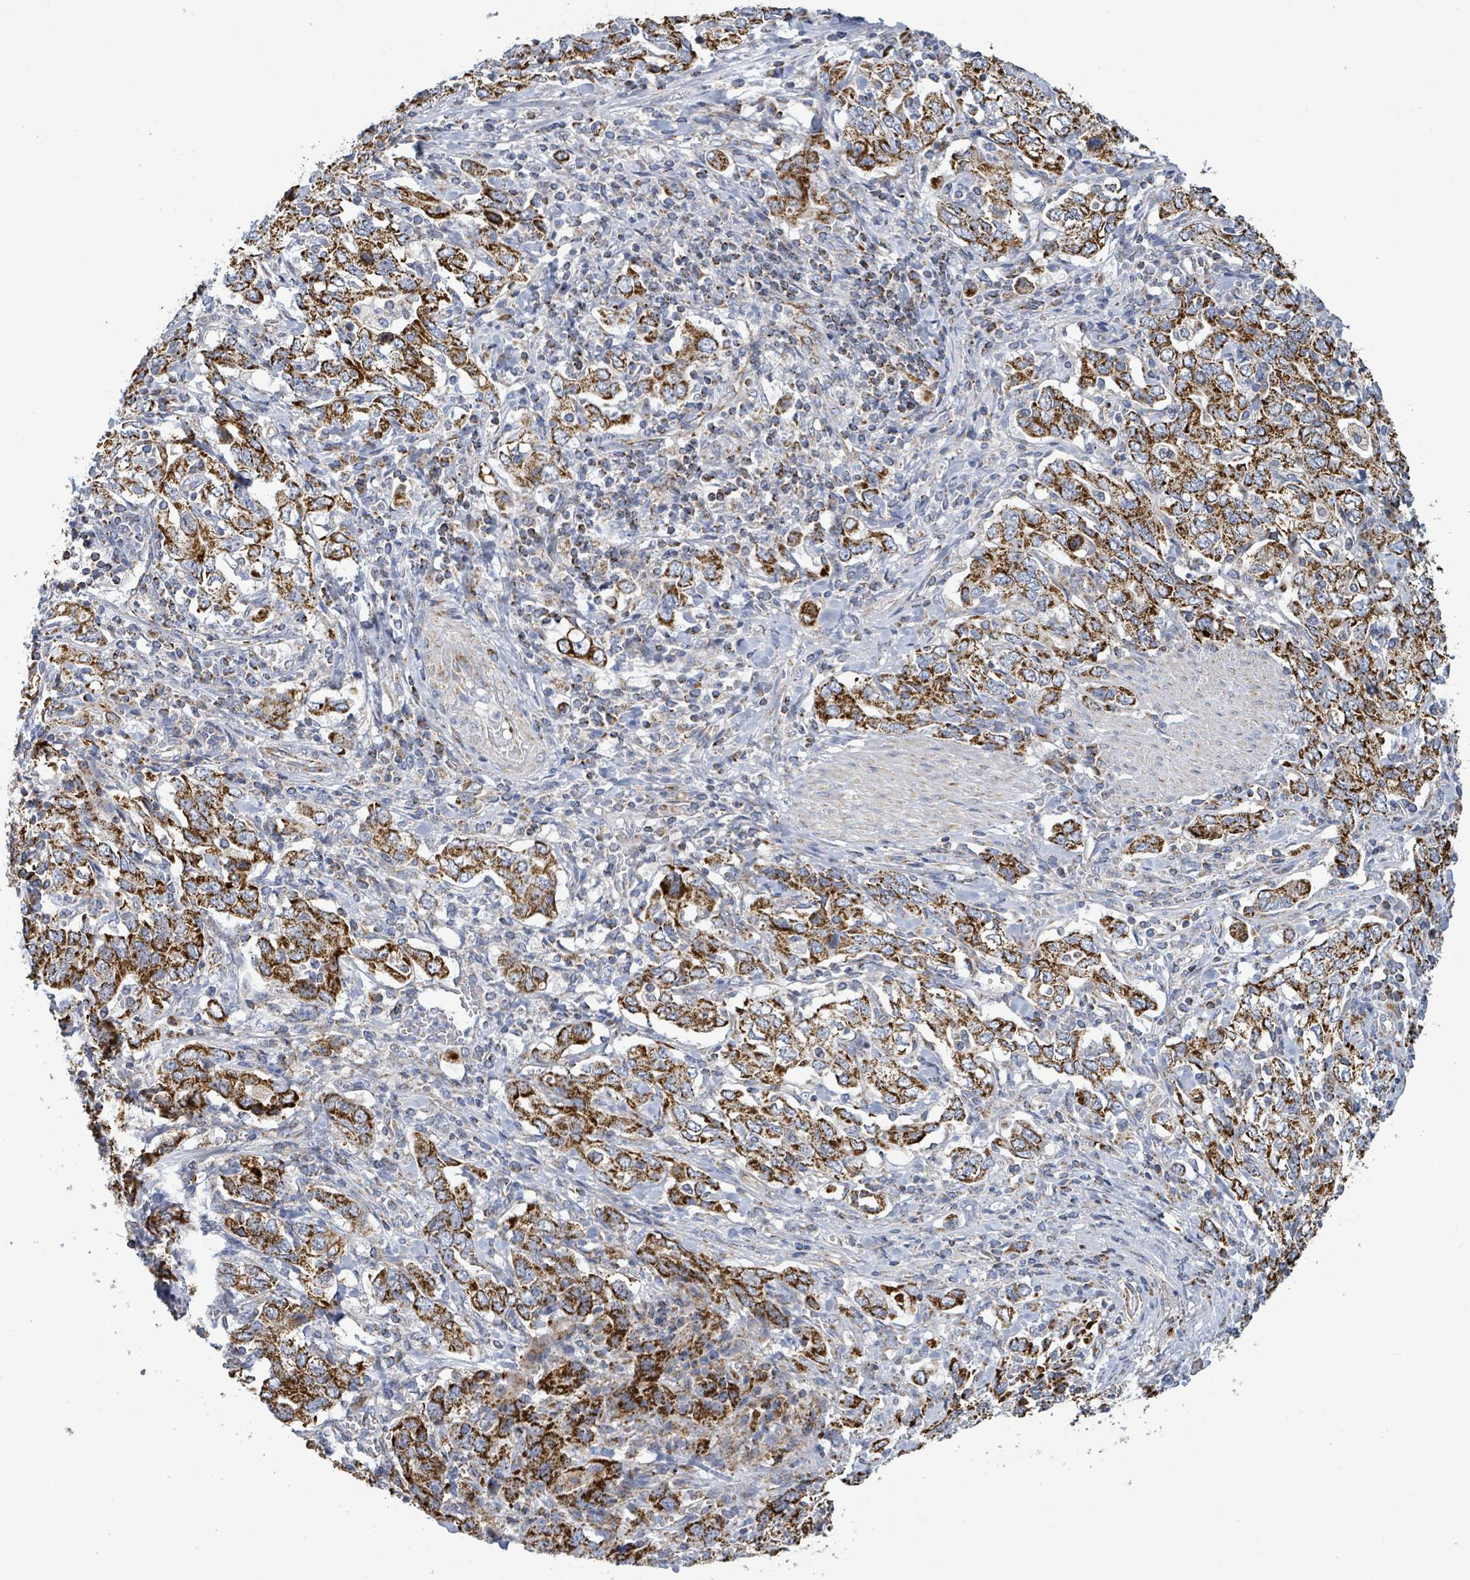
{"staining": {"intensity": "strong", "quantity": ">75%", "location": "cytoplasmic/membranous"}, "tissue": "stomach cancer", "cell_type": "Tumor cells", "image_type": "cancer", "snomed": [{"axis": "morphology", "description": "Adenocarcinoma, NOS"}, {"axis": "topography", "description": "Stomach, upper"}, {"axis": "topography", "description": "Stomach"}], "caption": "Immunohistochemical staining of stomach adenocarcinoma demonstrates strong cytoplasmic/membranous protein staining in approximately >75% of tumor cells.", "gene": "SUCLG2", "patient": {"sex": "male", "age": 62}}